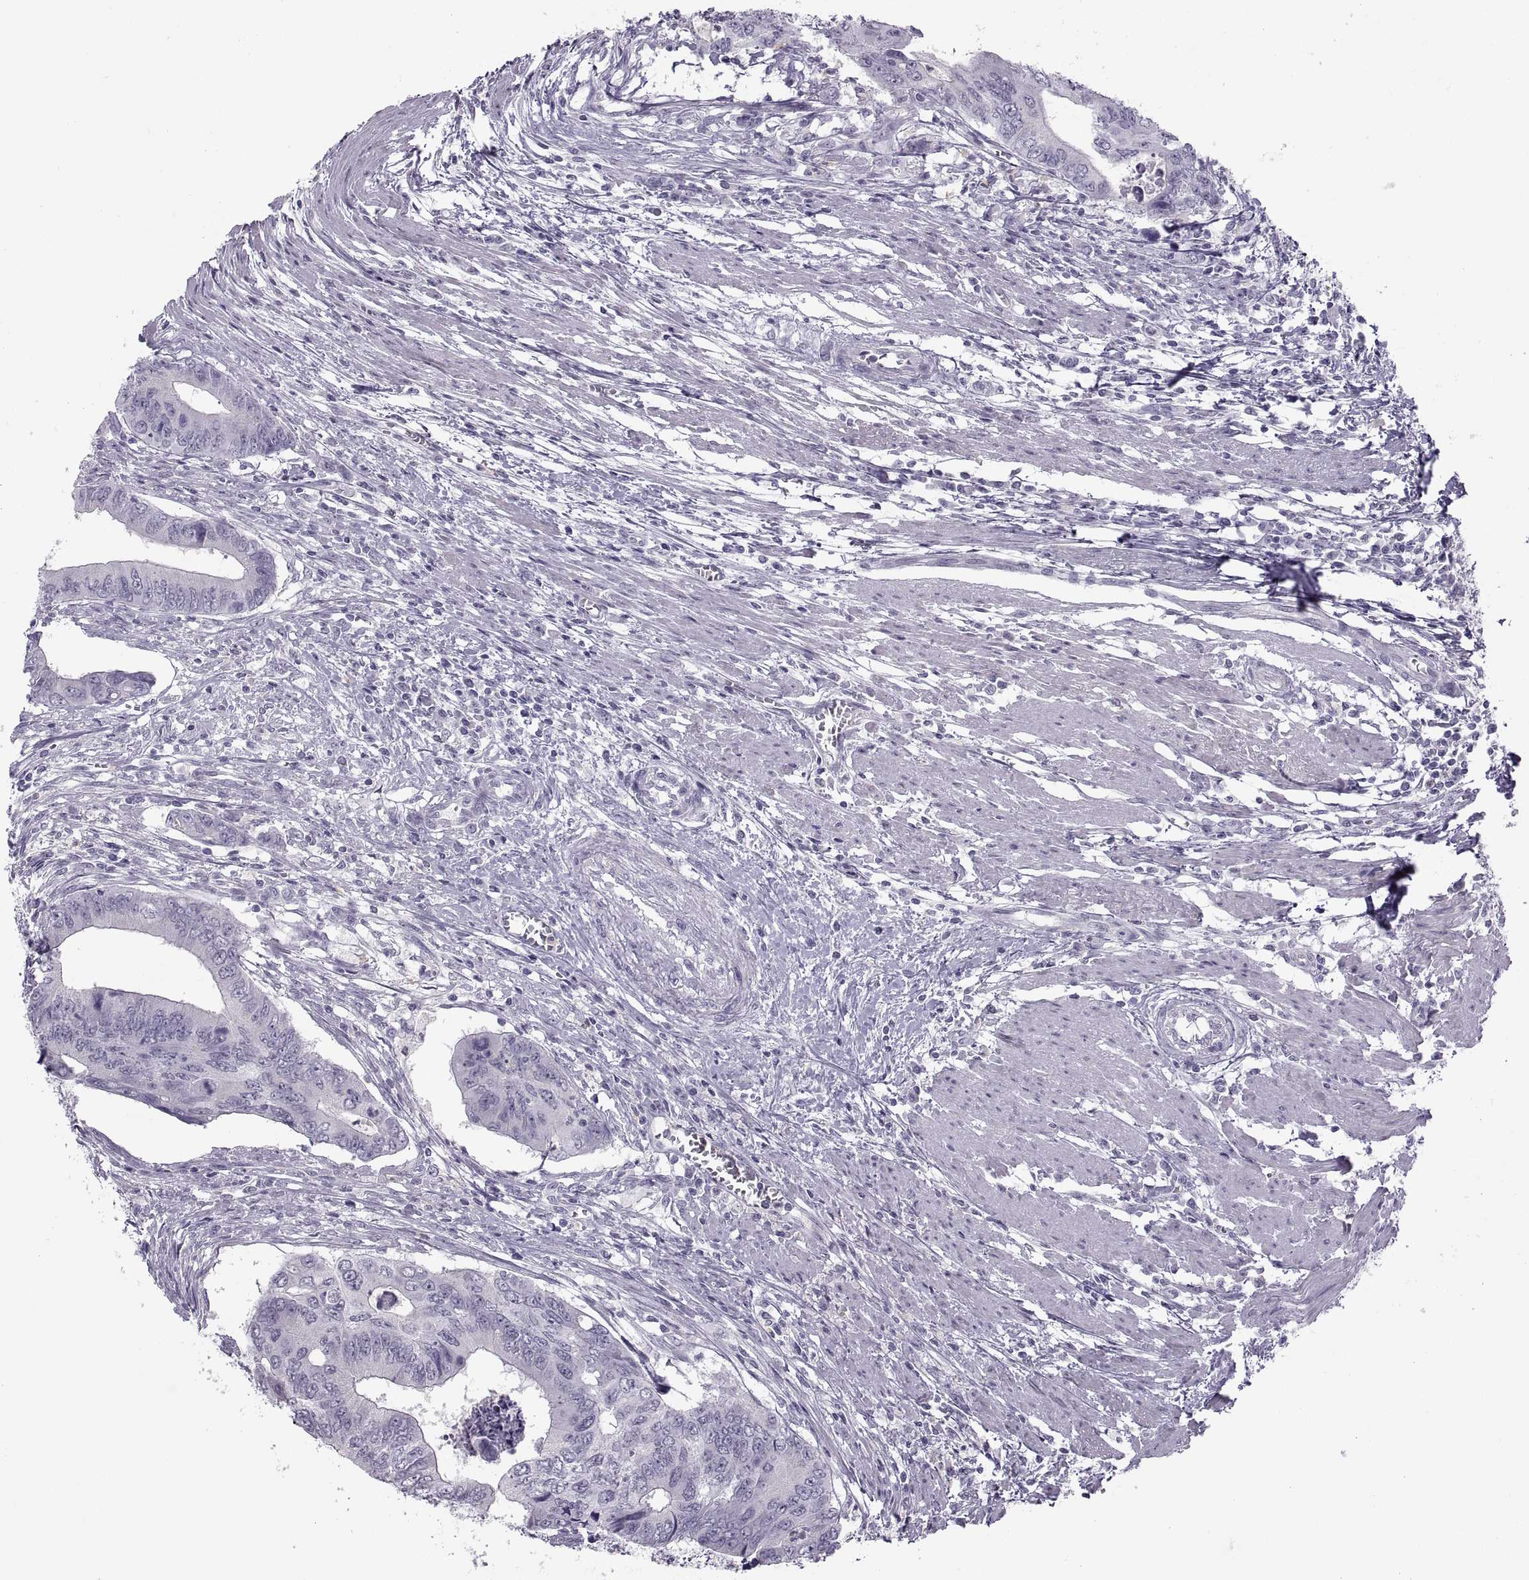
{"staining": {"intensity": "negative", "quantity": "none", "location": "none"}, "tissue": "colorectal cancer", "cell_type": "Tumor cells", "image_type": "cancer", "snomed": [{"axis": "morphology", "description": "Adenocarcinoma, NOS"}, {"axis": "topography", "description": "Colon"}], "caption": "Adenocarcinoma (colorectal) was stained to show a protein in brown. There is no significant staining in tumor cells.", "gene": "C3orf22", "patient": {"sex": "male", "age": 53}}